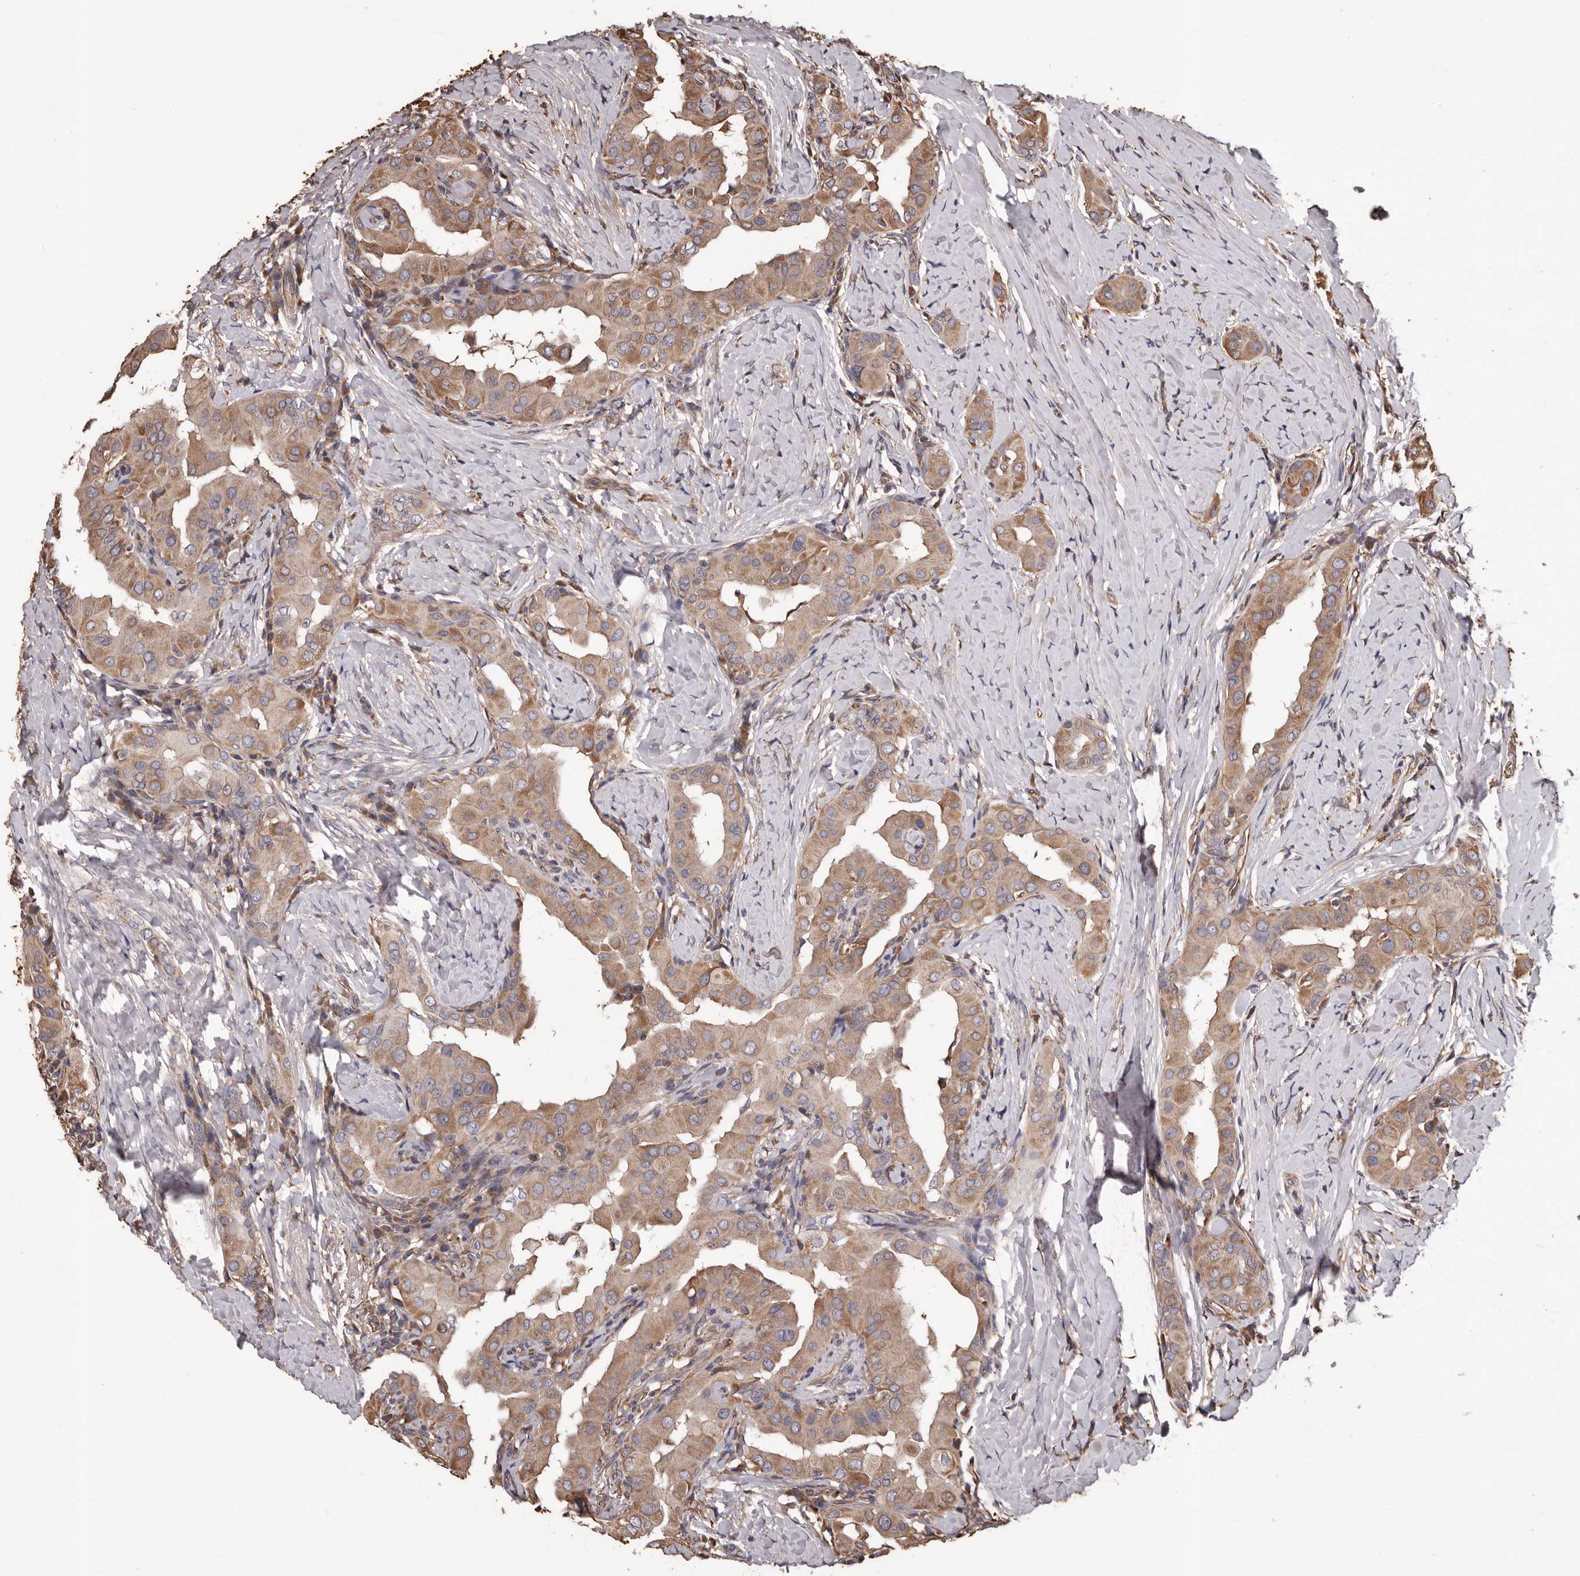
{"staining": {"intensity": "moderate", "quantity": ">75%", "location": "cytoplasmic/membranous"}, "tissue": "thyroid cancer", "cell_type": "Tumor cells", "image_type": "cancer", "snomed": [{"axis": "morphology", "description": "Papillary adenocarcinoma, NOS"}, {"axis": "topography", "description": "Thyroid gland"}], "caption": "This is an image of immunohistochemistry (IHC) staining of thyroid cancer (papillary adenocarcinoma), which shows moderate expression in the cytoplasmic/membranous of tumor cells.", "gene": "CEP104", "patient": {"sex": "male", "age": 33}}